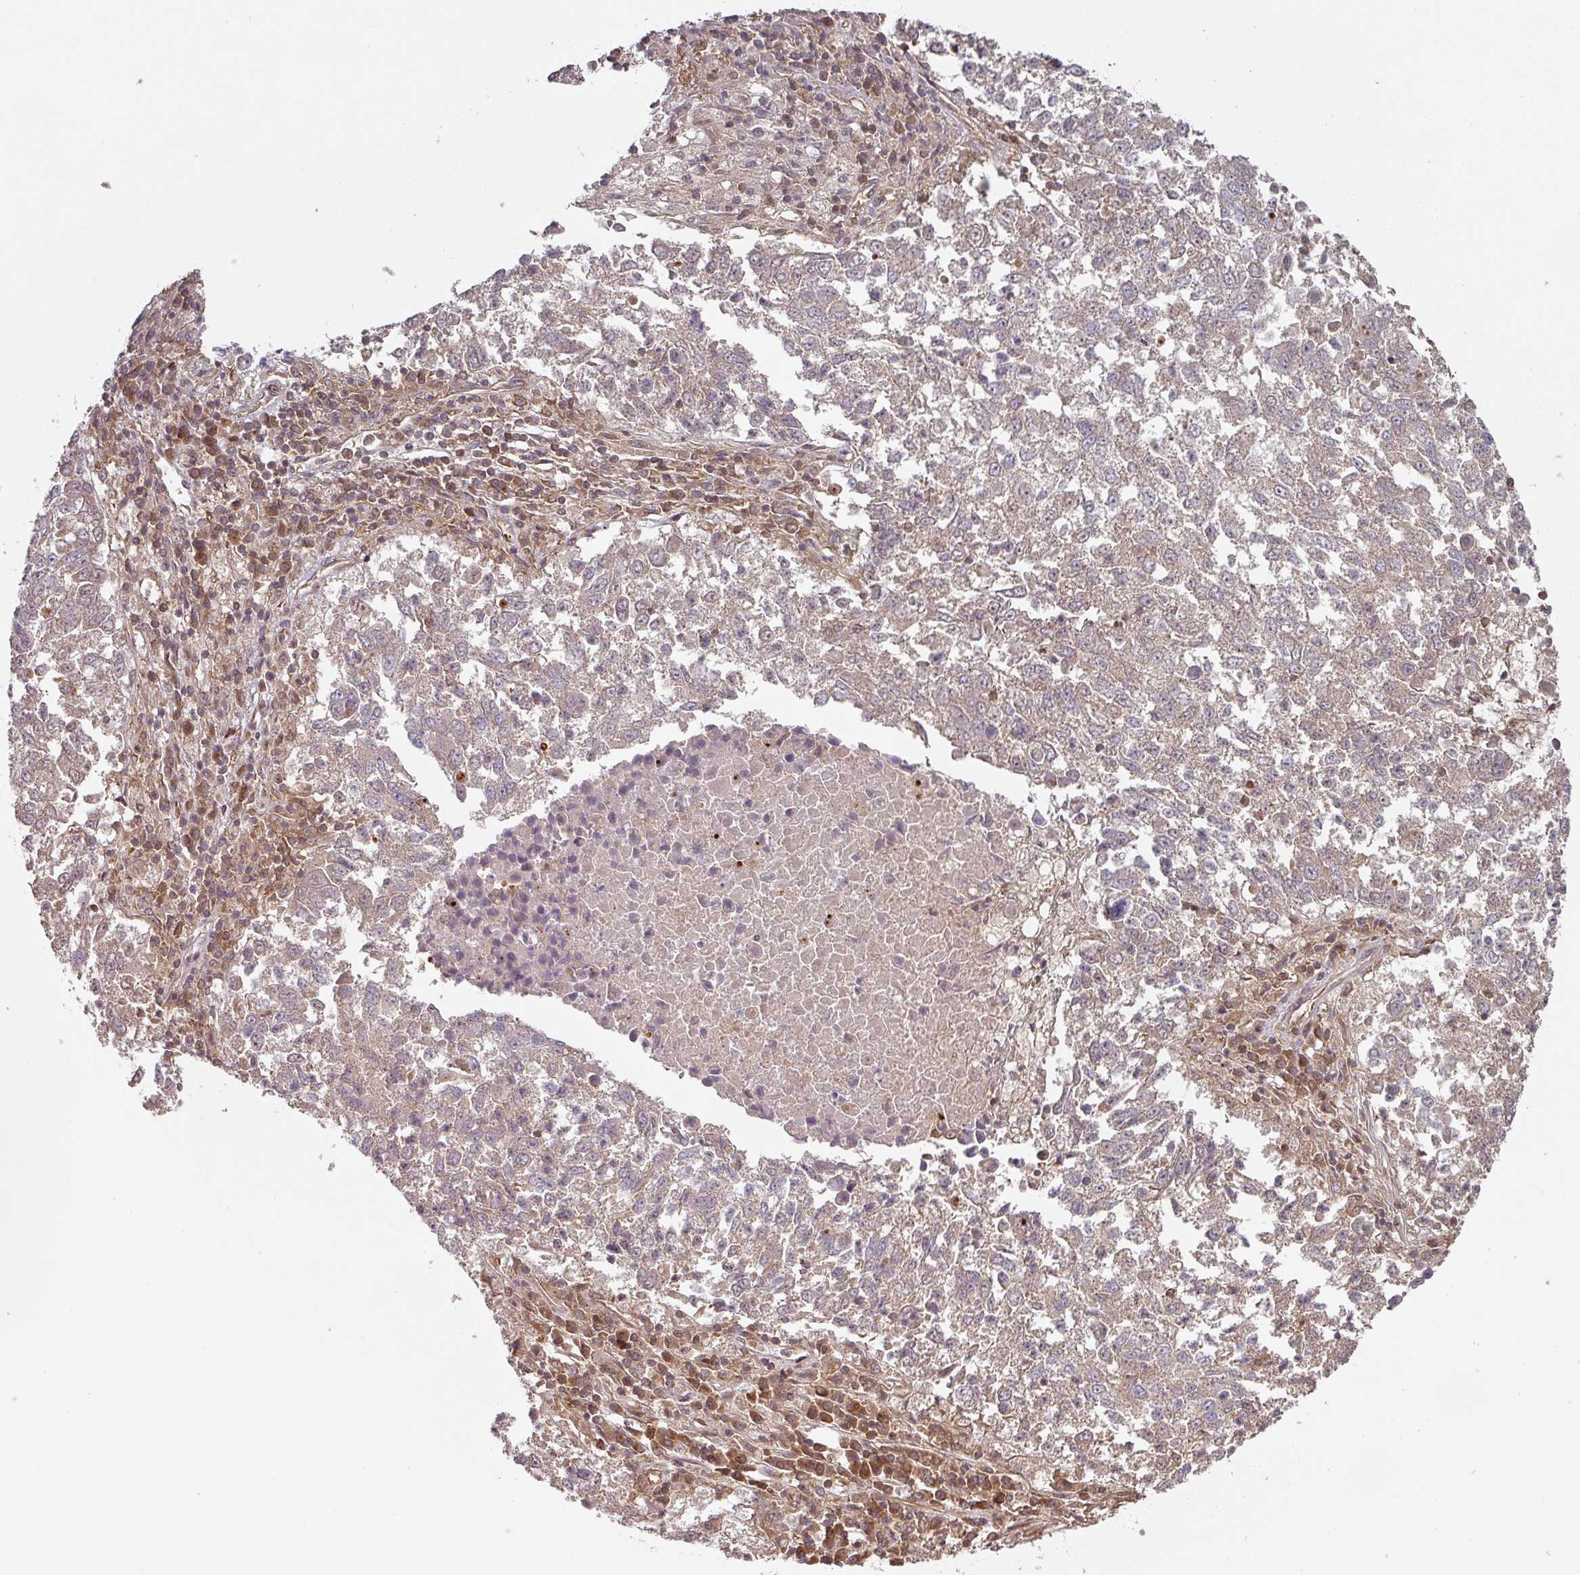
{"staining": {"intensity": "weak", "quantity": "25%-75%", "location": "cytoplasmic/membranous"}, "tissue": "lung cancer", "cell_type": "Tumor cells", "image_type": "cancer", "snomed": [{"axis": "morphology", "description": "Squamous cell carcinoma, NOS"}, {"axis": "topography", "description": "Lung"}], "caption": "Tumor cells show weak cytoplasmic/membranous positivity in about 25%-75% of cells in lung cancer (squamous cell carcinoma). (DAB (3,3'-diaminobenzidine) IHC with brightfield microscopy, high magnification).", "gene": "EIF4EBP2", "patient": {"sex": "male", "age": 73}}